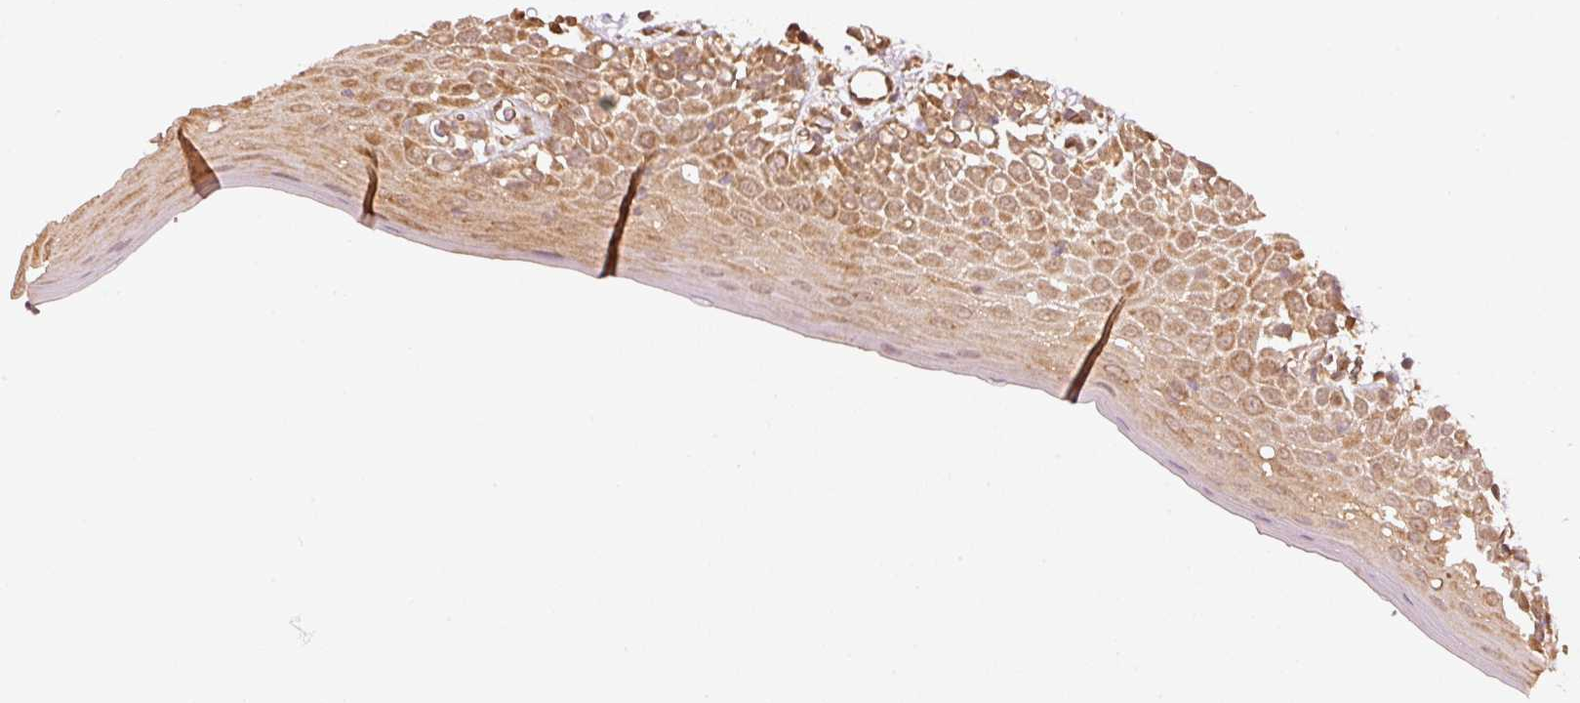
{"staining": {"intensity": "moderate", "quantity": ">75%", "location": "cytoplasmic/membranous"}, "tissue": "oral mucosa", "cell_type": "Squamous epithelial cells", "image_type": "normal", "snomed": [{"axis": "morphology", "description": "Normal tissue, NOS"}, {"axis": "morphology", "description": "Squamous cell carcinoma, NOS"}, {"axis": "topography", "description": "Oral tissue"}, {"axis": "topography", "description": "Tounge, NOS"}, {"axis": "topography", "description": "Head-Neck"}], "caption": "Immunohistochemical staining of normal oral mucosa reveals medium levels of moderate cytoplasmic/membranous expression in about >75% of squamous epithelial cells.", "gene": "STAU1", "patient": {"sex": "male", "age": 76}}